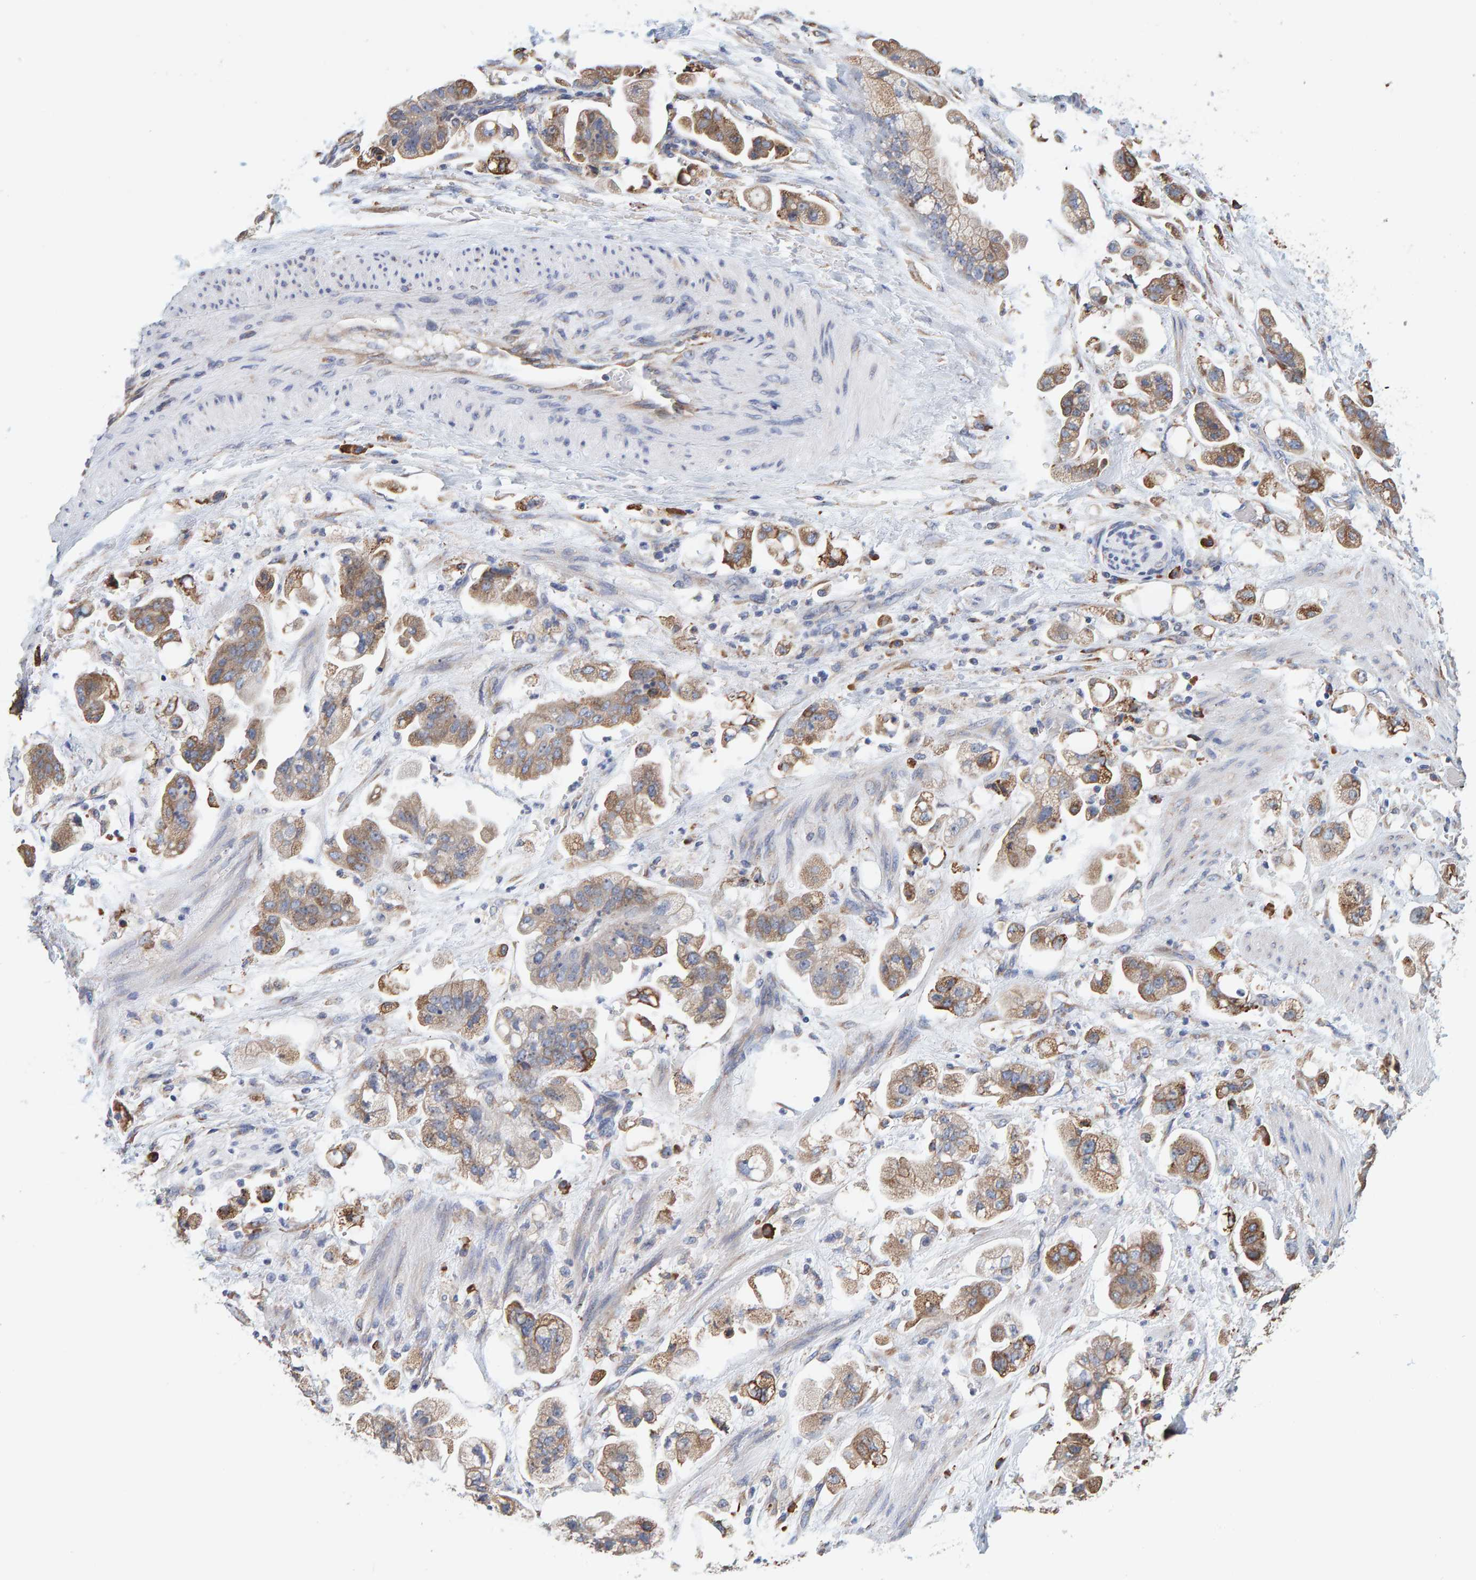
{"staining": {"intensity": "moderate", "quantity": ">75%", "location": "cytoplasmic/membranous"}, "tissue": "stomach cancer", "cell_type": "Tumor cells", "image_type": "cancer", "snomed": [{"axis": "morphology", "description": "Adenocarcinoma, NOS"}, {"axis": "topography", "description": "Stomach"}], "caption": "About >75% of tumor cells in stomach cancer demonstrate moderate cytoplasmic/membranous protein positivity as visualized by brown immunohistochemical staining.", "gene": "SGPL1", "patient": {"sex": "male", "age": 62}}